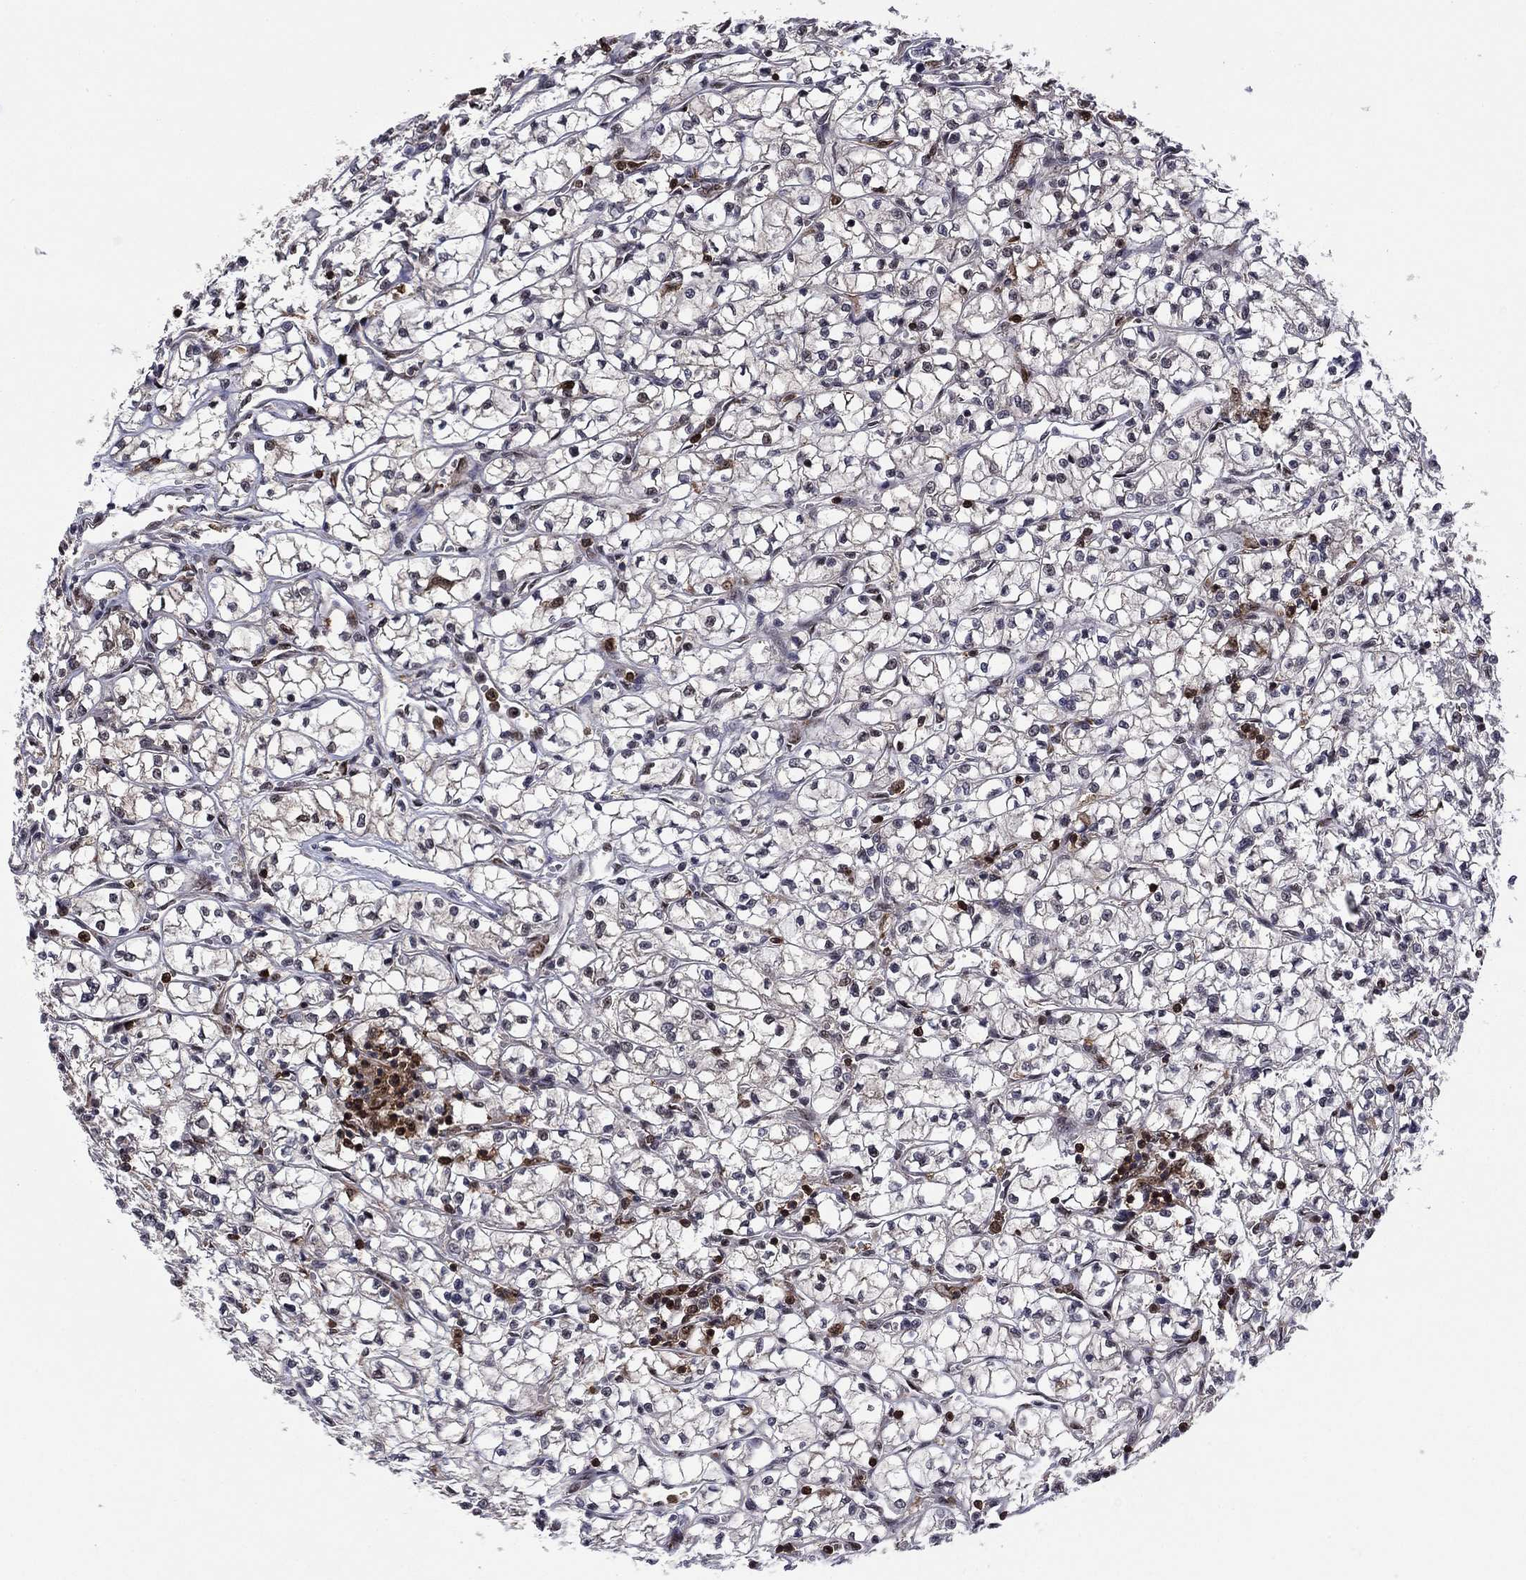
{"staining": {"intensity": "moderate", "quantity": "<25%", "location": "cytoplasmic/membranous,nuclear"}, "tissue": "renal cancer", "cell_type": "Tumor cells", "image_type": "cancer", "snomed": [{"axis": "morphology", "description": "Adenocarcinoma, NOS"}, {"axis": "topography", "description": "Kidney"}], "caption": "Renal adenocarcinoma stained with IHC exhibits moderate cytoplasmic/membranous and nuclear expression in approximately <25% of tumor cells.", "gene": "PSMD2", "patient": {"sex": "female", "age": 64}}